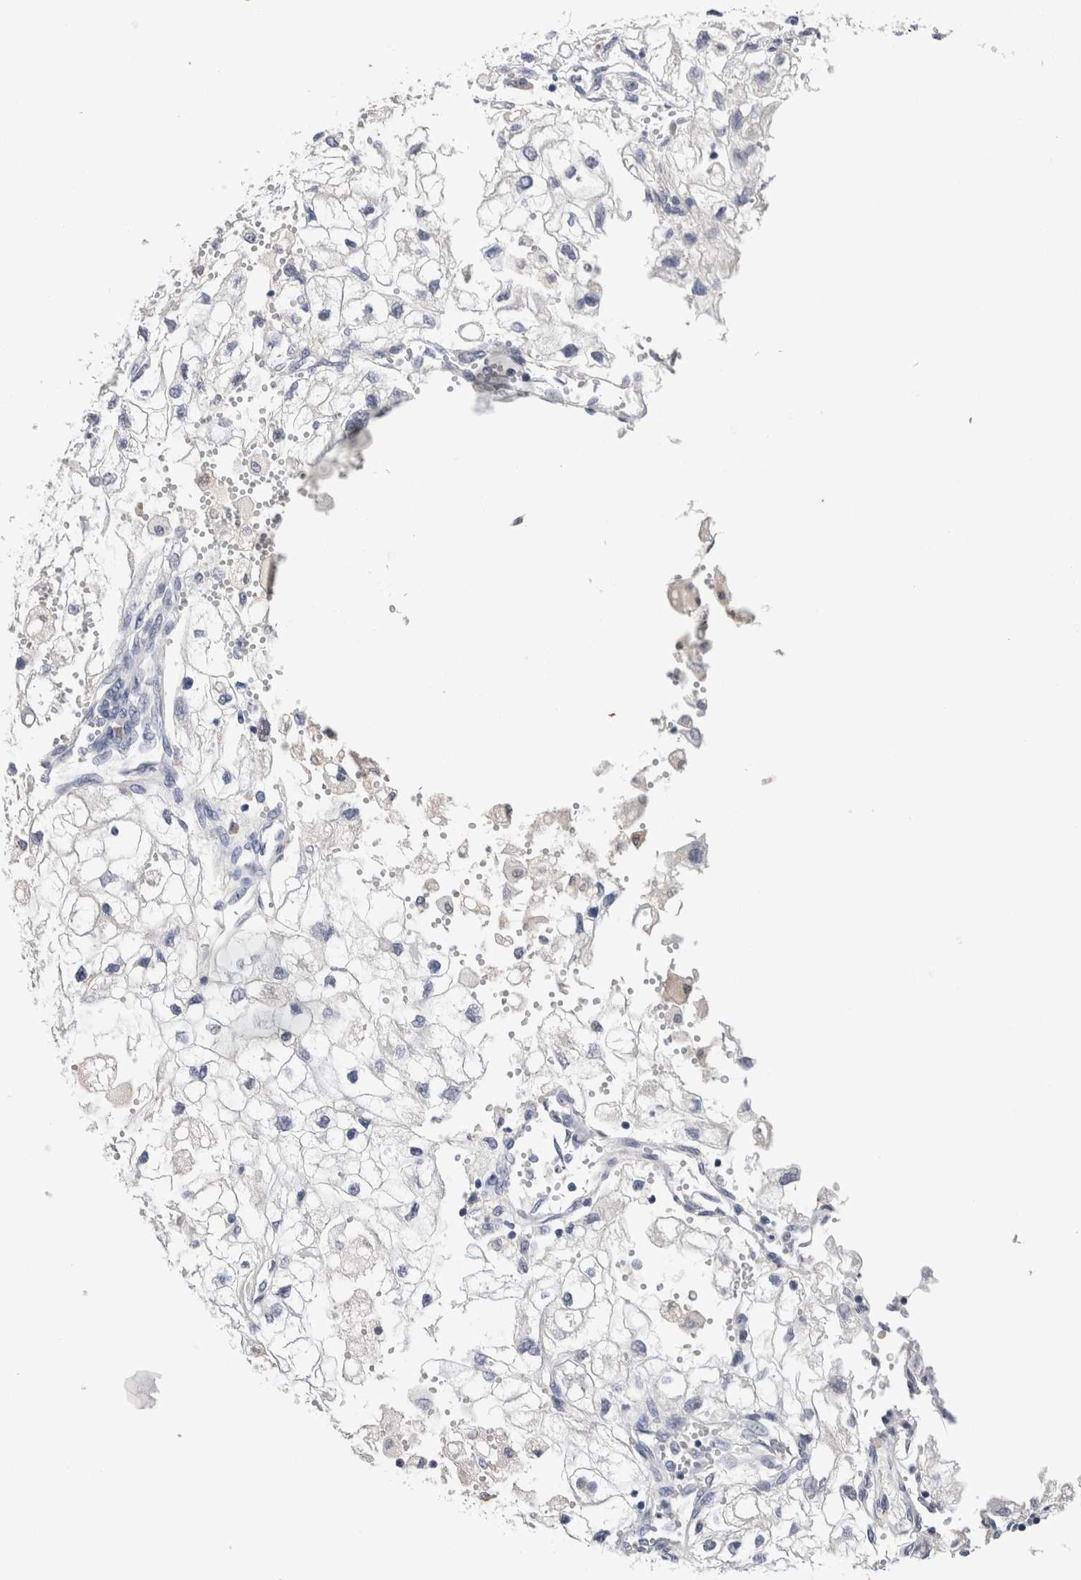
{"staining": {"intensity": "negative", "quantity": "none", "location": "none"}, "tissue": "renal cancer", "cell_type": "Tumor cells", "image_type": "cancer", "snomed": [{"axis": "morphology", "description": "Adenocarcinoma, NOS"}, {"axis": "topography", "description": "Kidney"}], "caption": "Tumor cells show no significant staining in adenocarcinoma (renal).", "gene": "FABP4", "patient": {"sex": "female", "age": 70}}